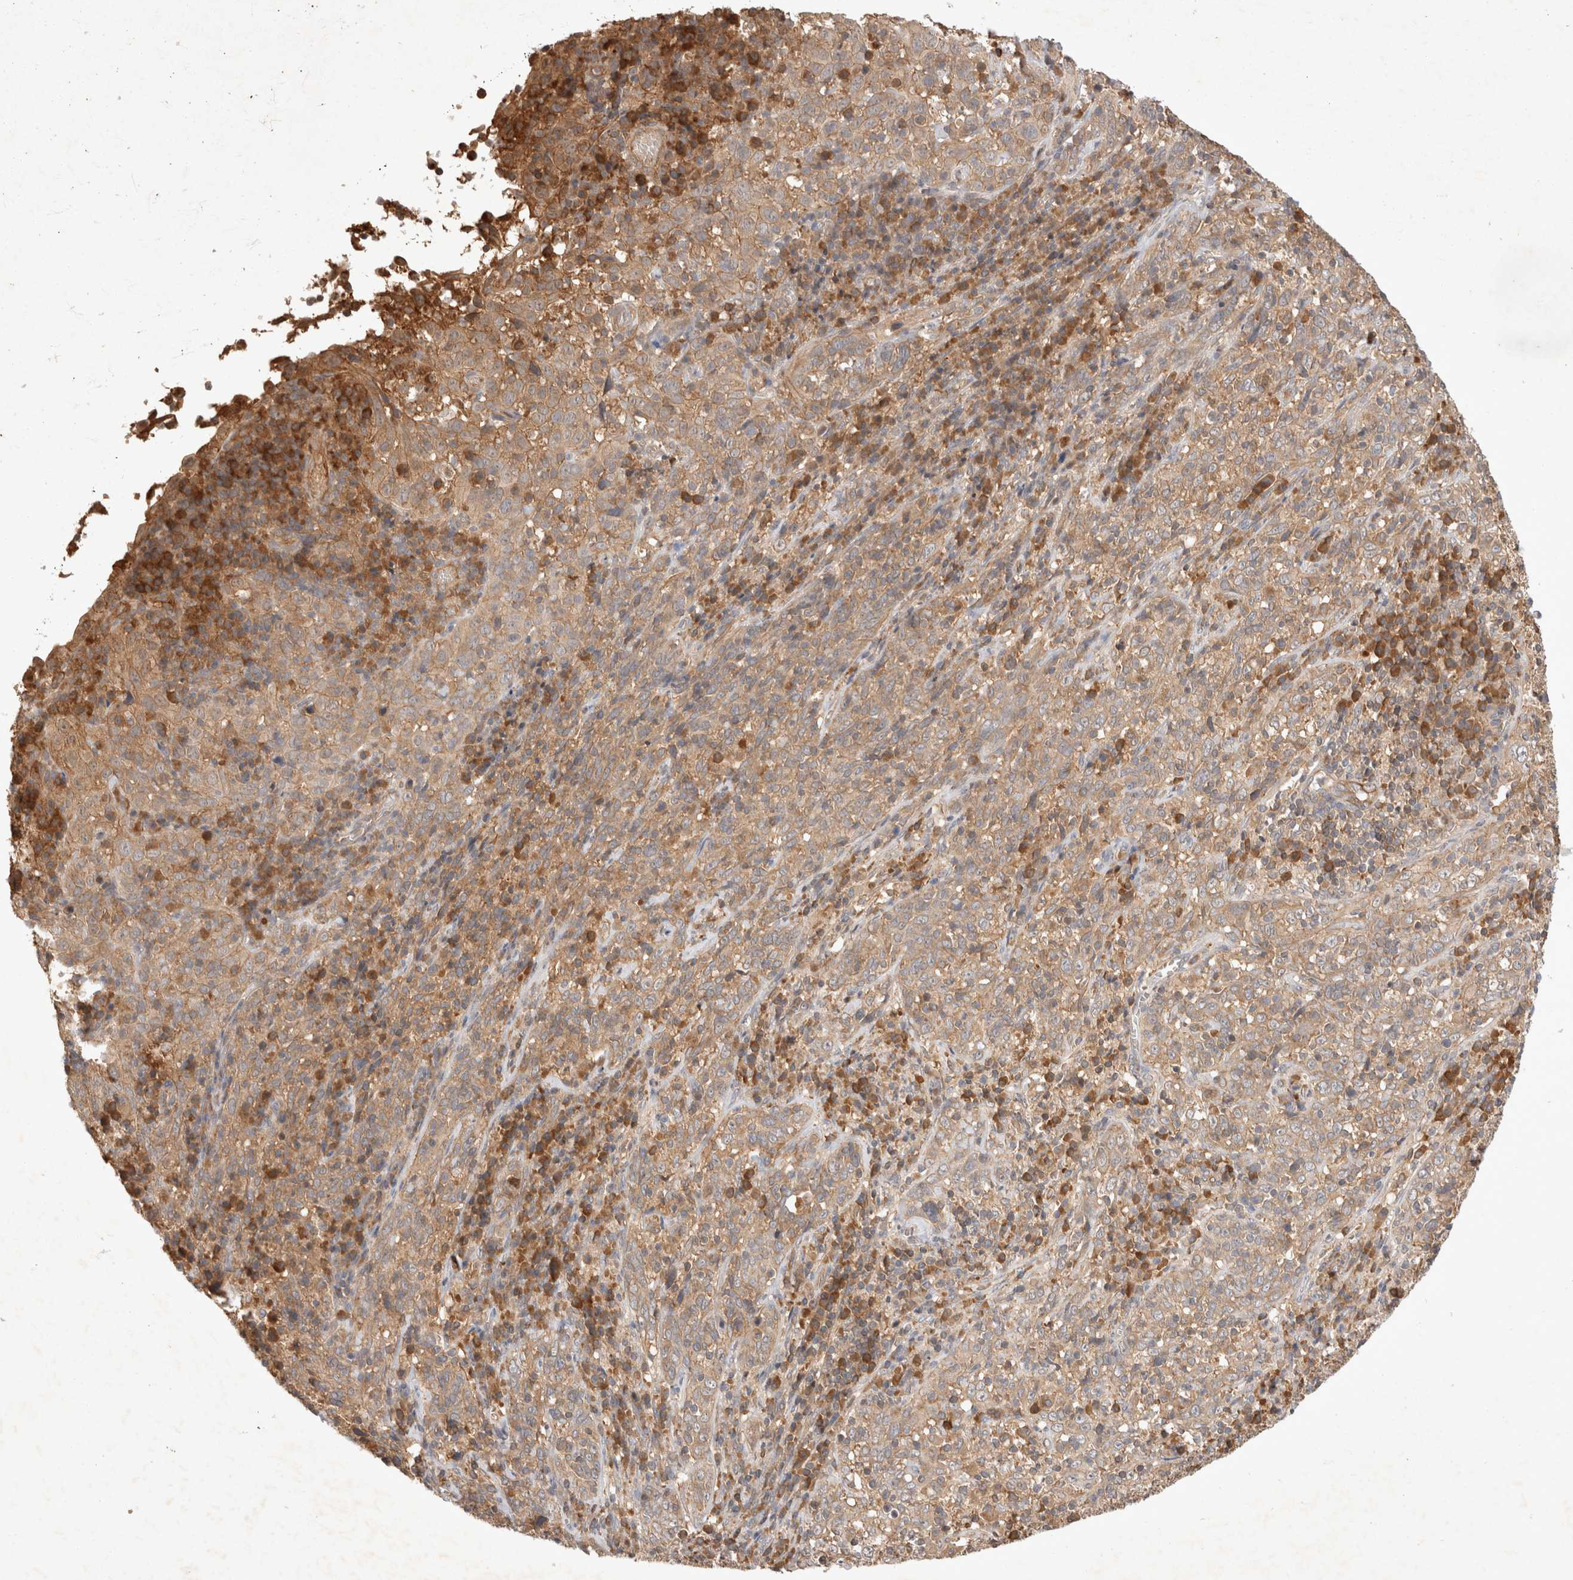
{"staining": {"intensity": "weak", "quantity": ">75%", "location": "cytoplasmic/membranous"}, "tissue": "cervical cancer", "cell_type": "Tumor cells", "image_type": "cancer", "snomed": [{"axis": "morphology", "description": "Squamous cell carcinoma, NOS"}, {"axis": "topography", "description": "Cervix"}], "caption": "DAB (3,3'-diaminobenzidine) immunohistochemical staining of squamous cell carcinoma (cervical) displays weak cytoplasmic/membranous protein staining in about >75% of tumor cells.", "gene": "YES1", "patient": {"sex": "female", "age": 46}}